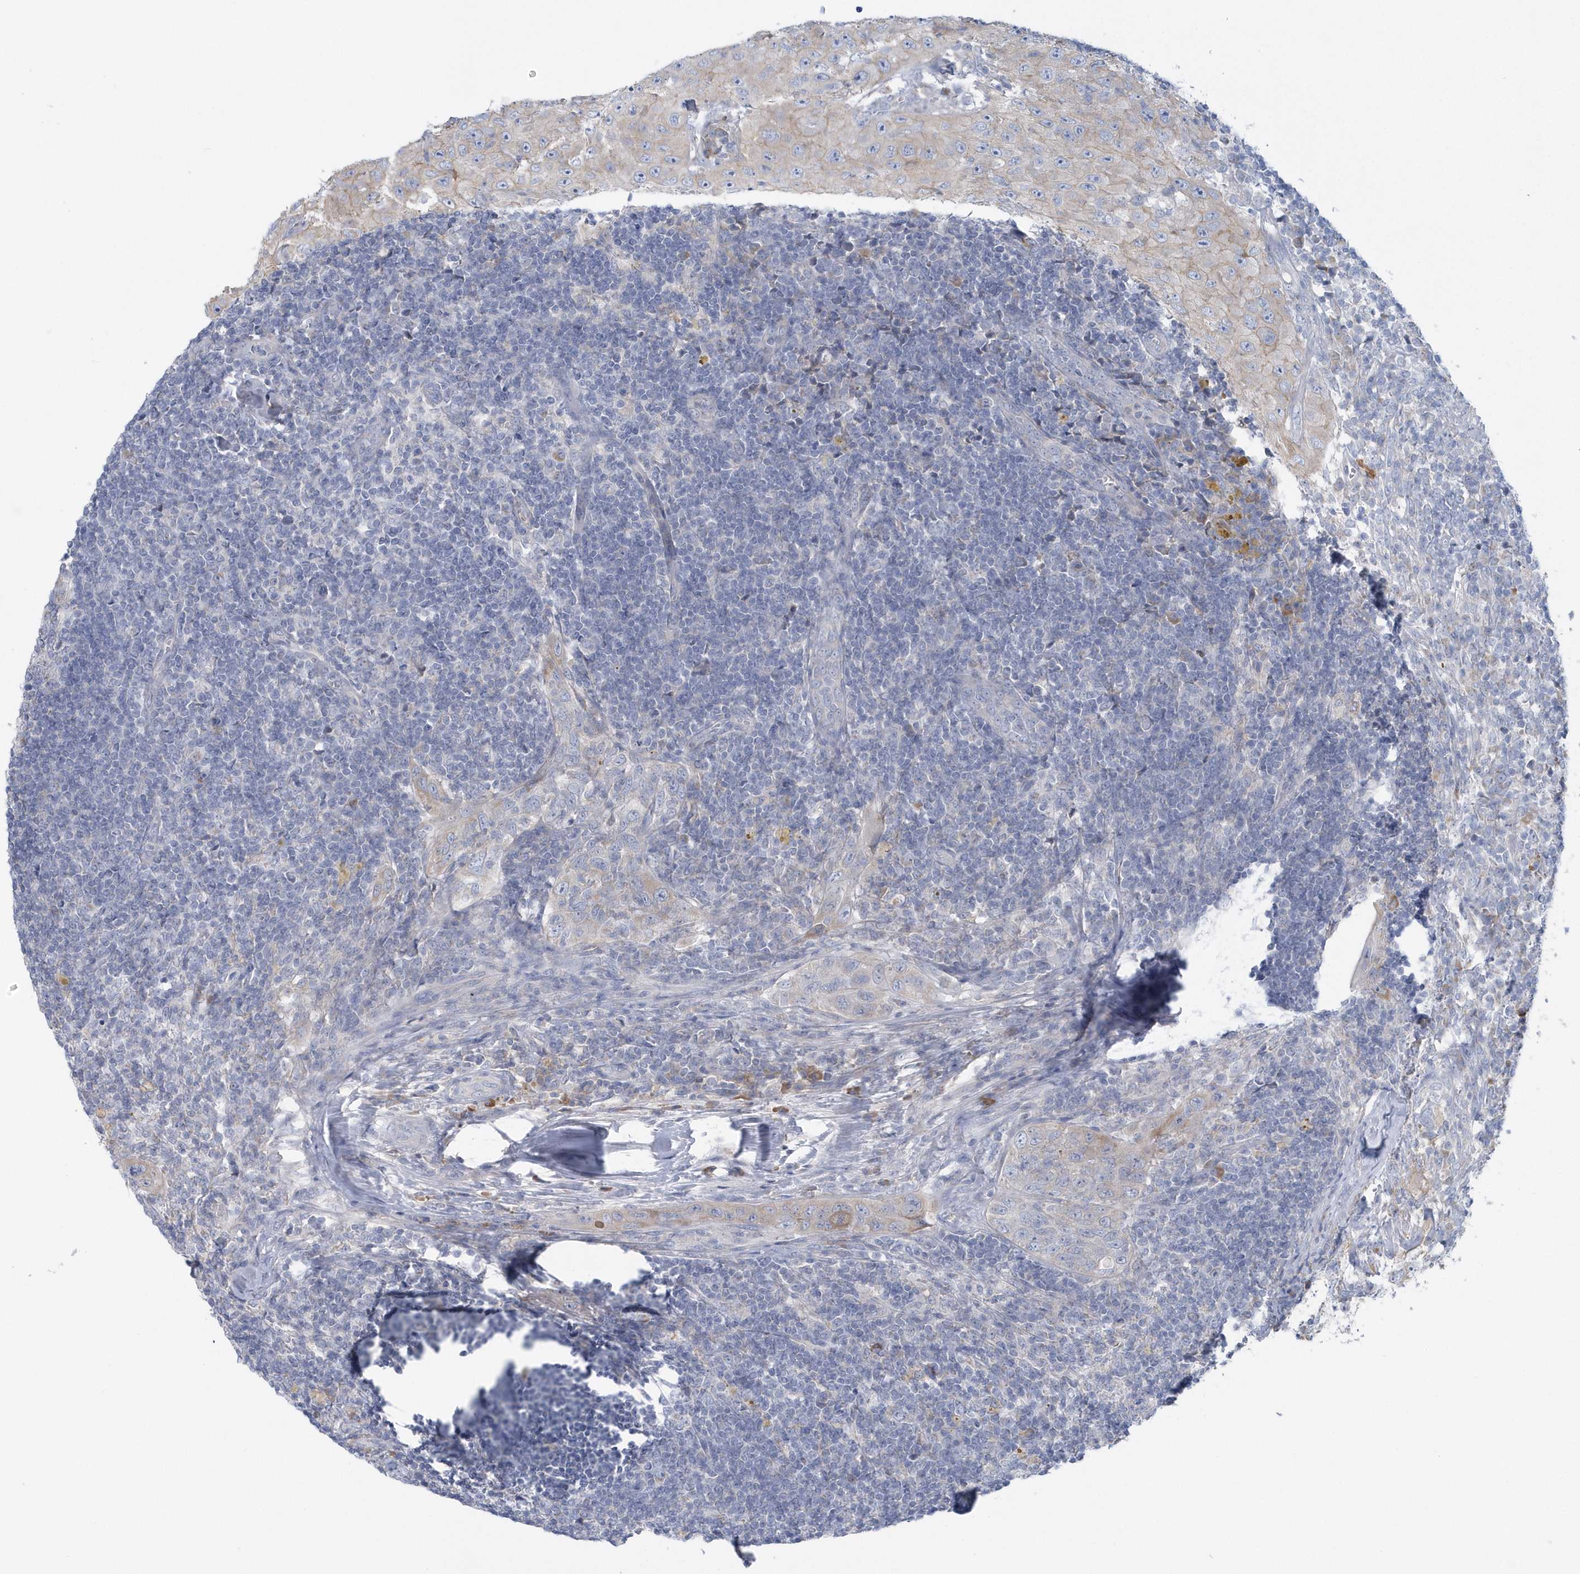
{"staining": {"intensity": "negative", "quantity": "none", "location": "none"}, "tissue": "lymph node", "cell_type": "Germinal center cells", "image_type": "normal", "snomed": [{"axis": "morphology", "description": "Normal tissue, NOS"}, {"axis": "morphology", "description": "Squamous cell carcinoma, metastatic, NOS"}, {"axis": "topography", "description": "Lymph node"}], "caption": "Immunohistochemical staining of unremarkable human lymph node shows no significant expression in germinal center cells.", "gene": "SPATA18", "patient": {"sex": "male", "age": 73}}